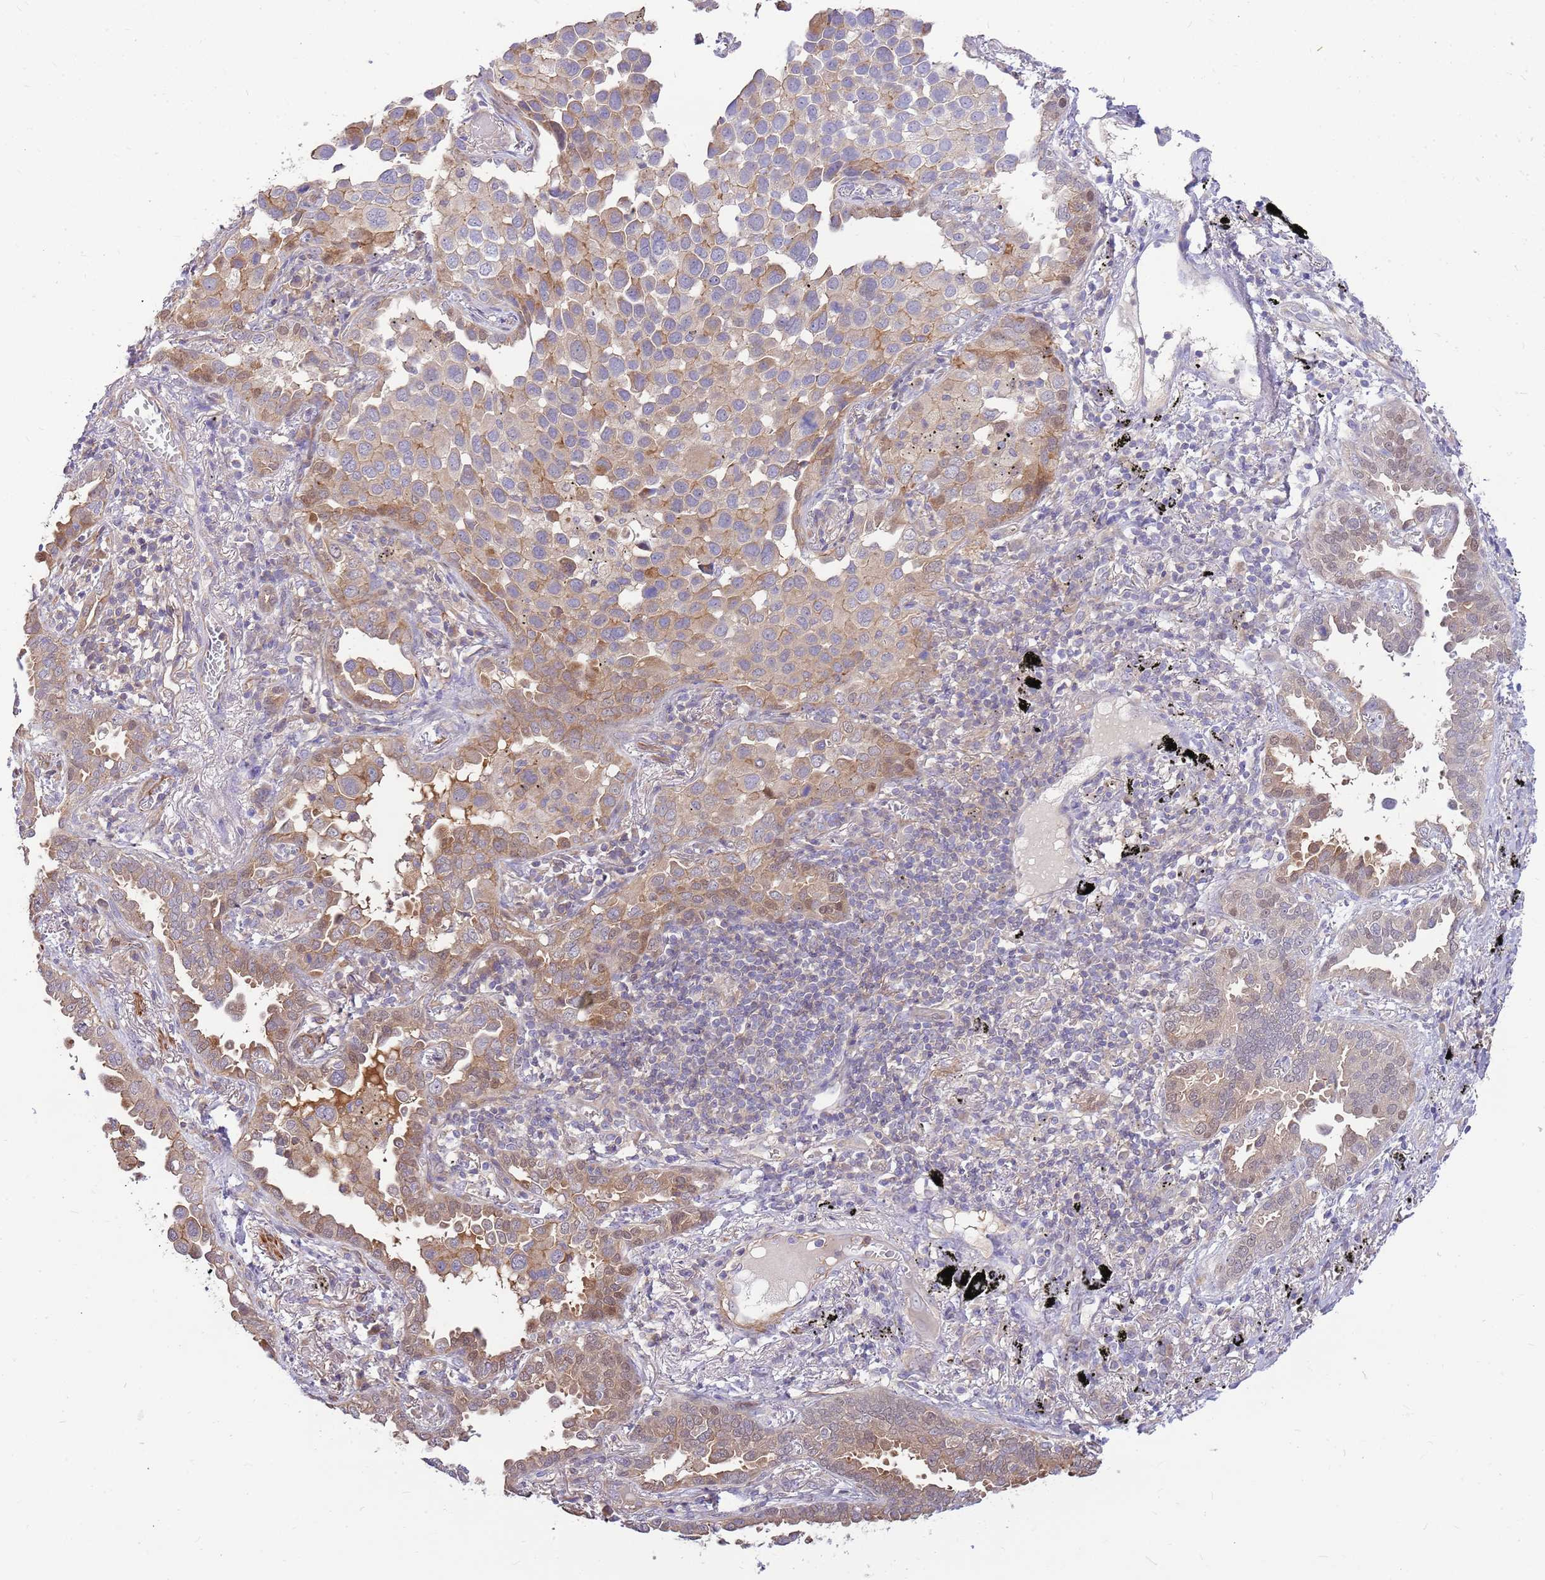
{"staining": {"intensity": "moderate", "quantity": ">75%", "location": "cytoplasmic/membranous"}, "tissue": "lung cancer", "cell_type": "Tumor cells", "image_type": "cancer", "snomed": [{"axis": "morphology", "description": "Adenocarcinoma, NOS"}, {"axis": "topography", "description": "Lung"}], "caption": "Protein staining of lung cancer (adenocarcinoma) tissue exhibits moderate cytoplasmic/membranous expression in about >75% of tumor cells.", "gene": "MVD", "patient": {"sex": "male", "age": 67}}